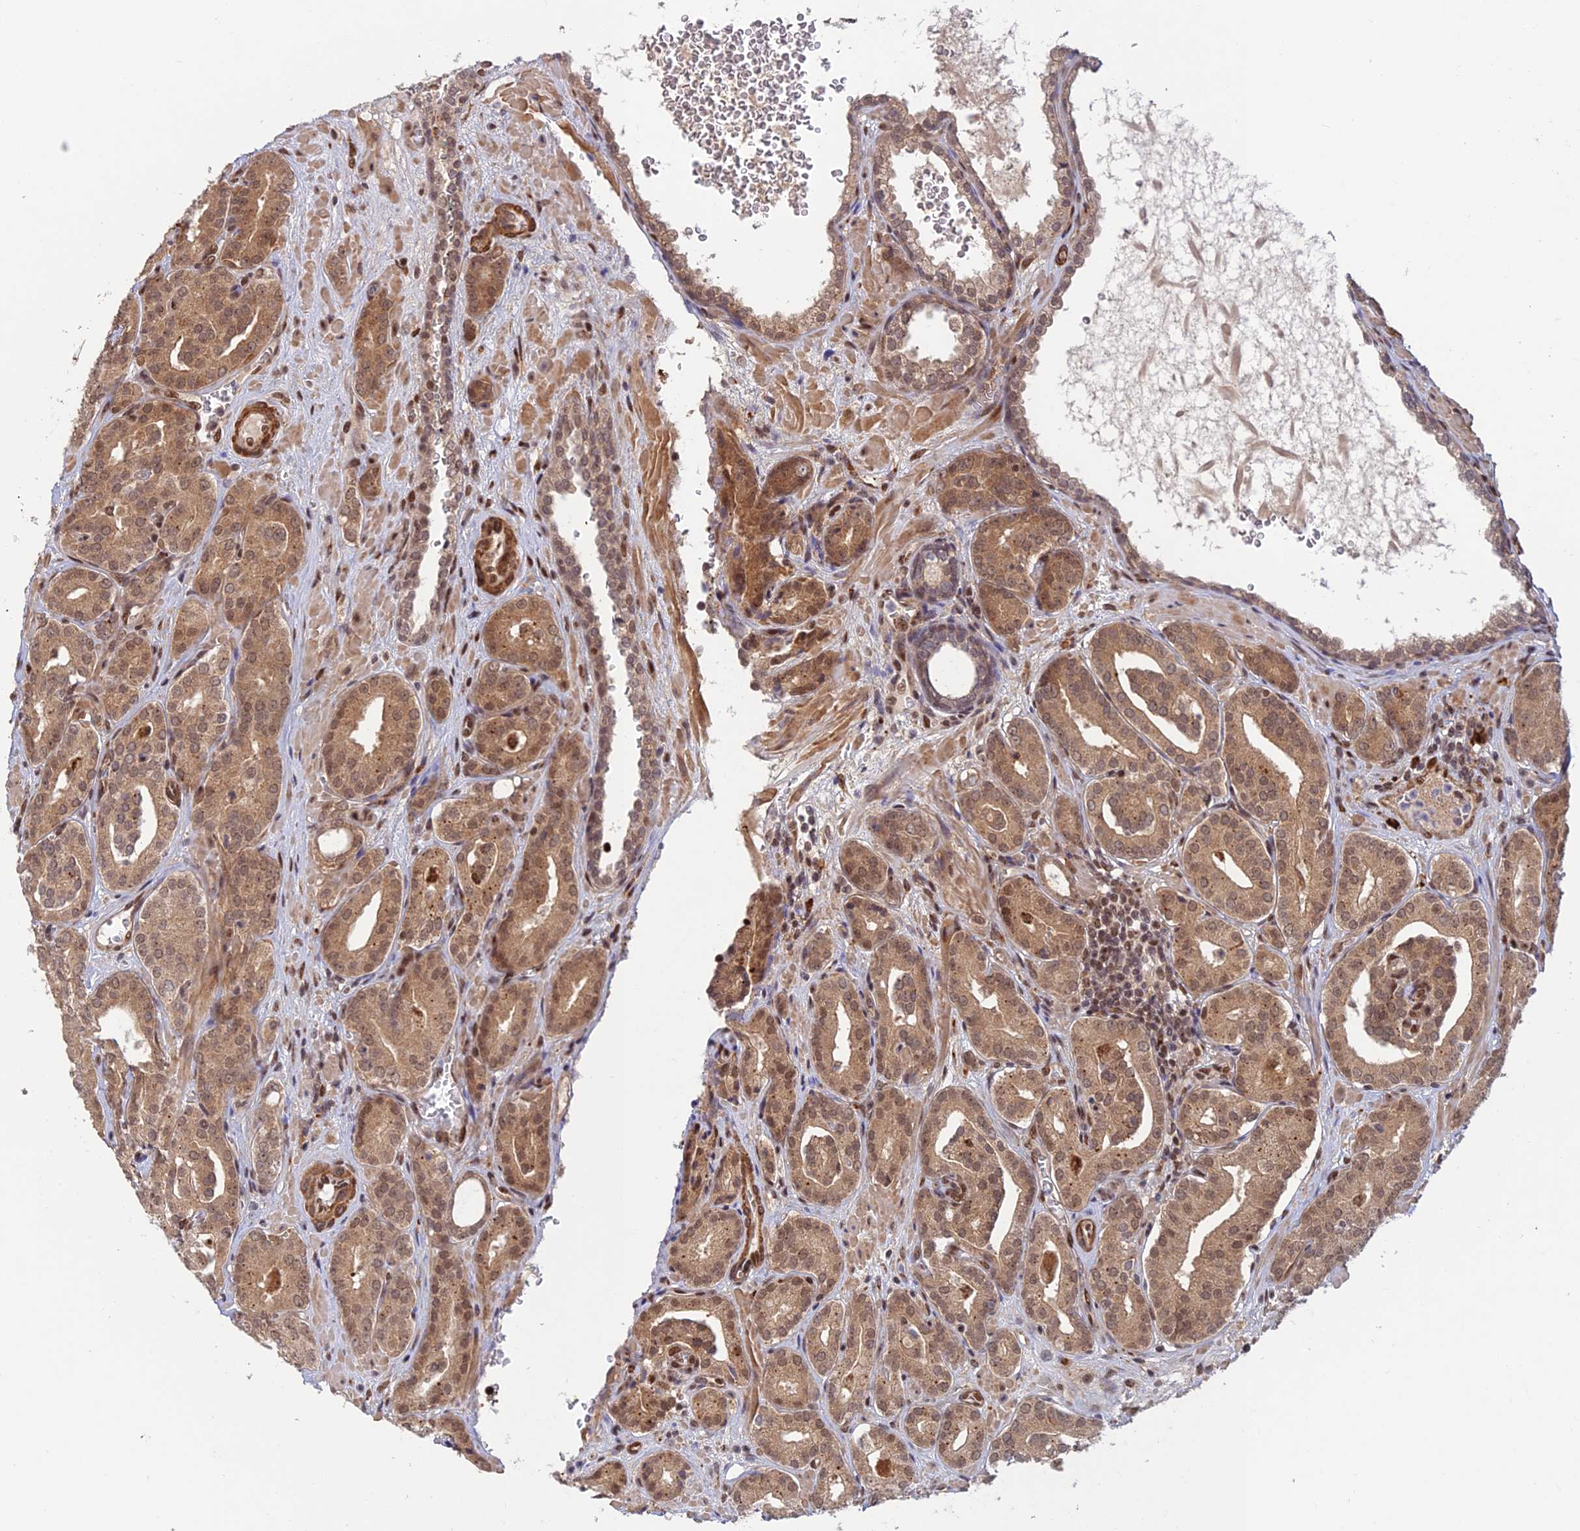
{"staining": {"intensity": "moderate", "quantity": ">75%", "location": "cytoplasmic/membranous"}, "tissue": "prostate cancer", "cell_type": "Tumor cells", "image_type": "cancer", "snomed": [{"axis": "morphology", "description": "Adenocarcinoma, High grade"}, {"axis": "topography", "description": "Prostate"}], "caption": "High-power microscopy captured an IHC histopathology image of adenocarcinoma (high-grade) (prostate), revealing moderate cytoplasmic/membranous expression in approximately >75% of tumor cells.", "gene": "ZNF565", "patient": {"sex": "male", "age": 66}}